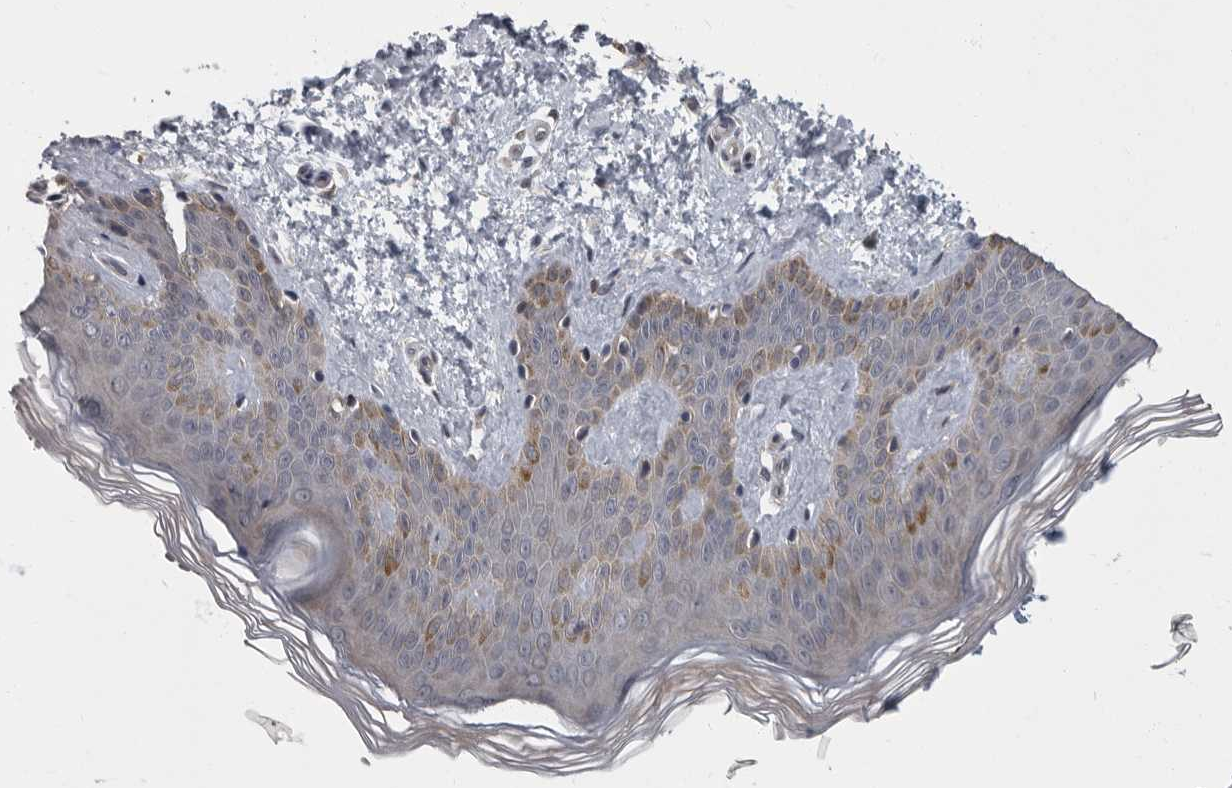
{"staining": {"intensity": "negative", "quantity": "none", "location": "none"}, "tissue": "skin", "cell_type": "Fibroblasts", "image_type": "normal", "snomed": [{"axis": "morphology", "description": "Normal tissue, NOS"}, {"axis": "morphology", "description": "Neoplasm, benign, NOS"}, {"axis": "topography", "description": "Skin"}, {"axis": "topography", "description": "Soft tissue"}], "caption": "High magnification brightfield microscopy of unremarkable skin stained with DAB (3,3'-diaminobenzidine) (brown) and counterstained with hematoxylin (blue): fibroblasts show no significant expression.", "gene": "PDE7A", "patient": {"sex": "male", "age": 26}}